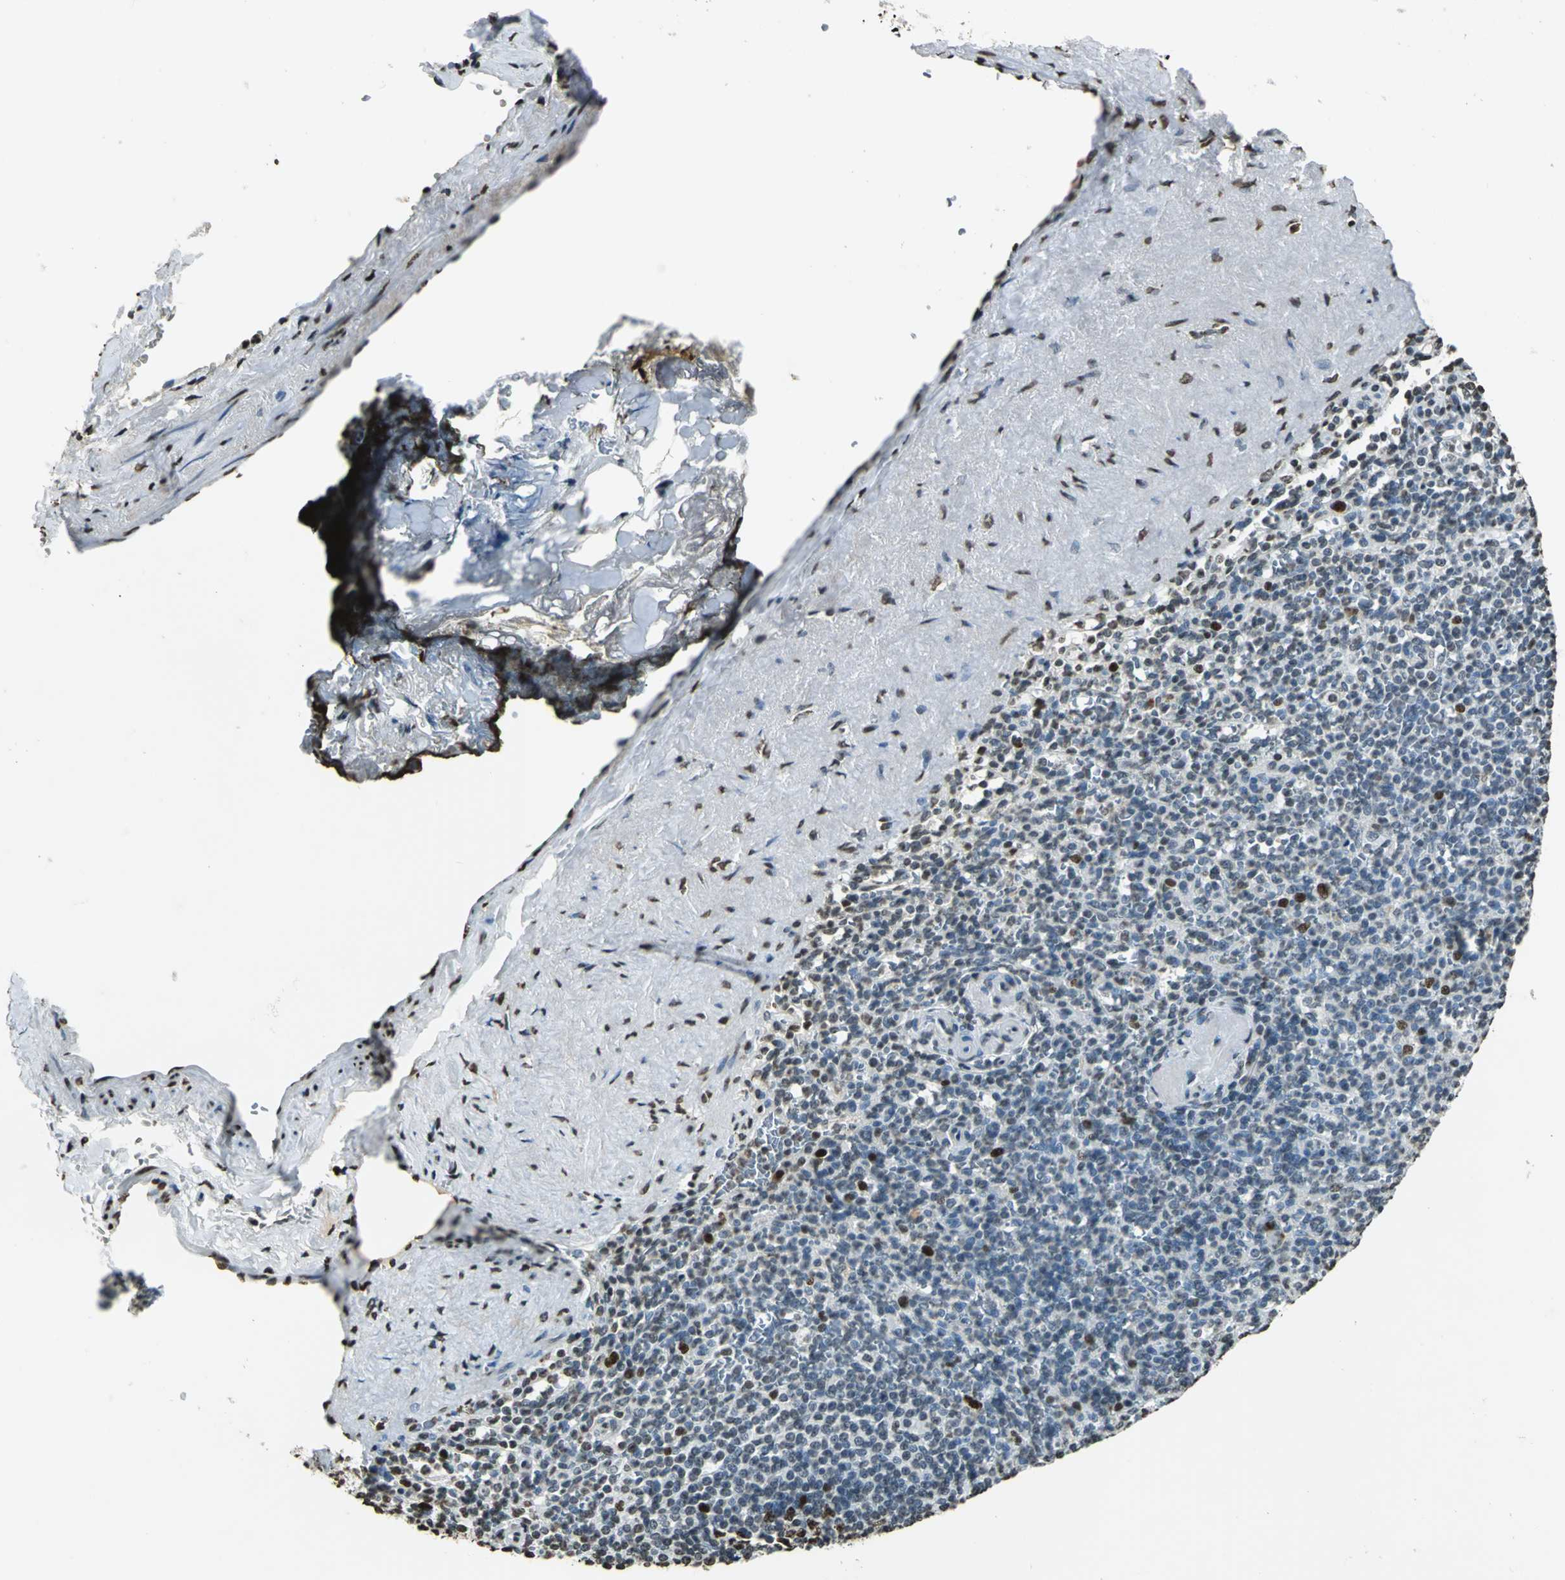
{"staining": {"intensity": "moderate", "quantity": "<25%", "location": "nuclear"}, "tissue": "spleen", "cell_type": "Cells in red pulp", "image_type": "normal", "snomed": [{"axis": "morphology", "description": "Normal tissue, NOS"}, {"axis": "topography", "description": "Spleen"}], "caption": "An immunohistochemistry (IHC) micrograph of normal tissue is shown. Protein staining in brown labels moderate nuclear positivity in spleen within cells in red pulp.", "gene": "MCM4", "patient": {"sex": "female", "age": 74}}